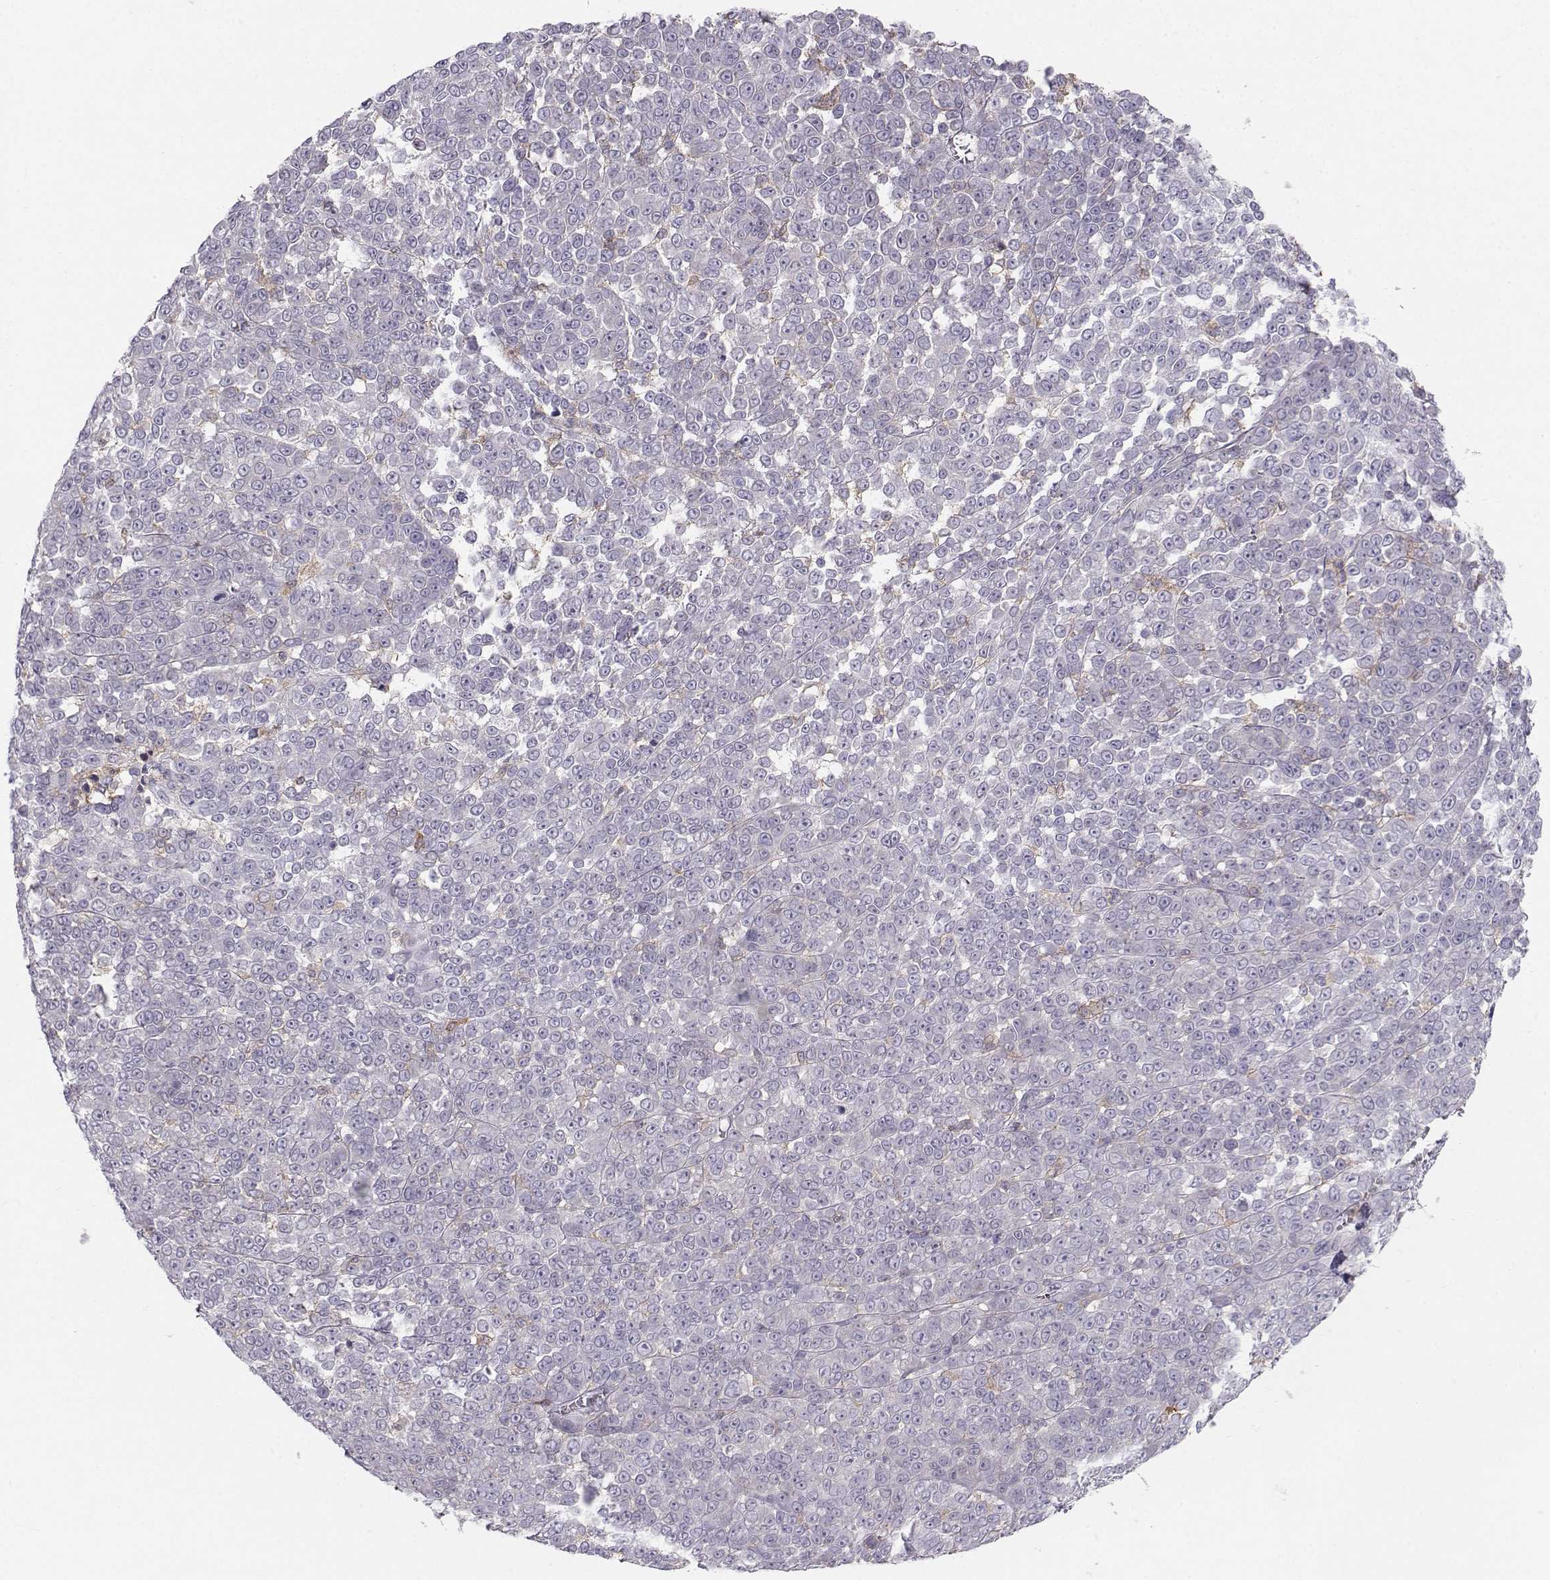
{"staining": {"intensity": "negative", "quantity": "none", "location": "none"}, "tissue": "melanoma", "cell_type": "Tumor cells", "image_type": "cancer", "snomed": [{"axis": "morphology", "description": "Malignant melanoma, NOS"}, {"axis": "topography", "description": "Skin"}], "caption": "Tumor cells show no significant protein positivity in malignant melanoma.", "gene": "ZBTB32", "patient": {"sex": "female", "age": 95}}